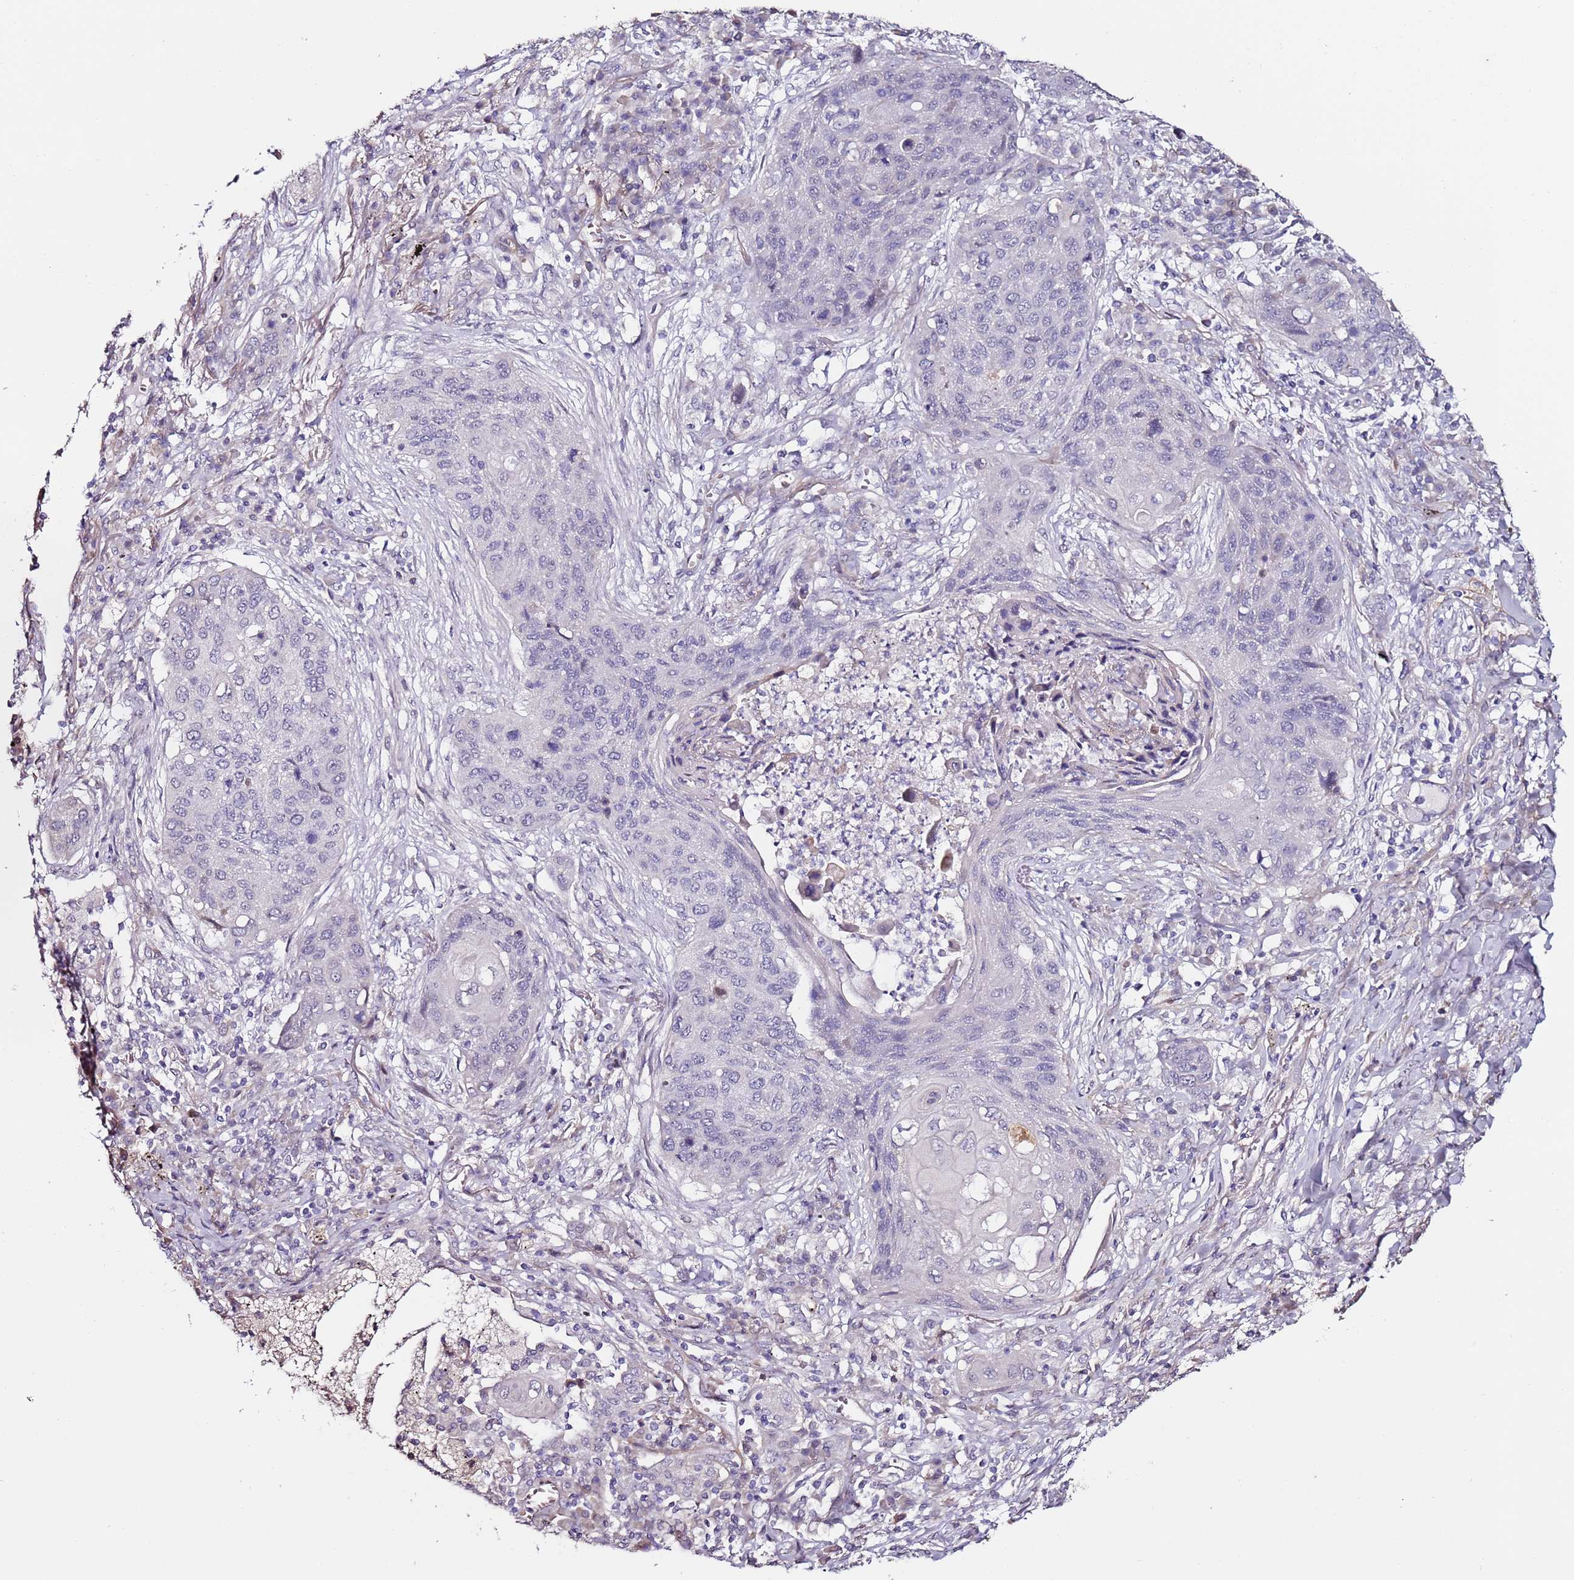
{"staining": {"intensity": "negative", "quantity": "none", "location": "none"}, "tissue": "lung cancer", "cell_type": "Tumor cells", "image_type": "cancer", "snomed": [{"axis": "morphology", "description": "Squamous cell carcinoma, NOS"}, {"axis": "topography", "description": "Lung"}], "caption": "Tumor cells are negative for brown protein staining in lung cancer.", "gene": "C3orf80", "patient": {"sex": "female", "age": 63}}